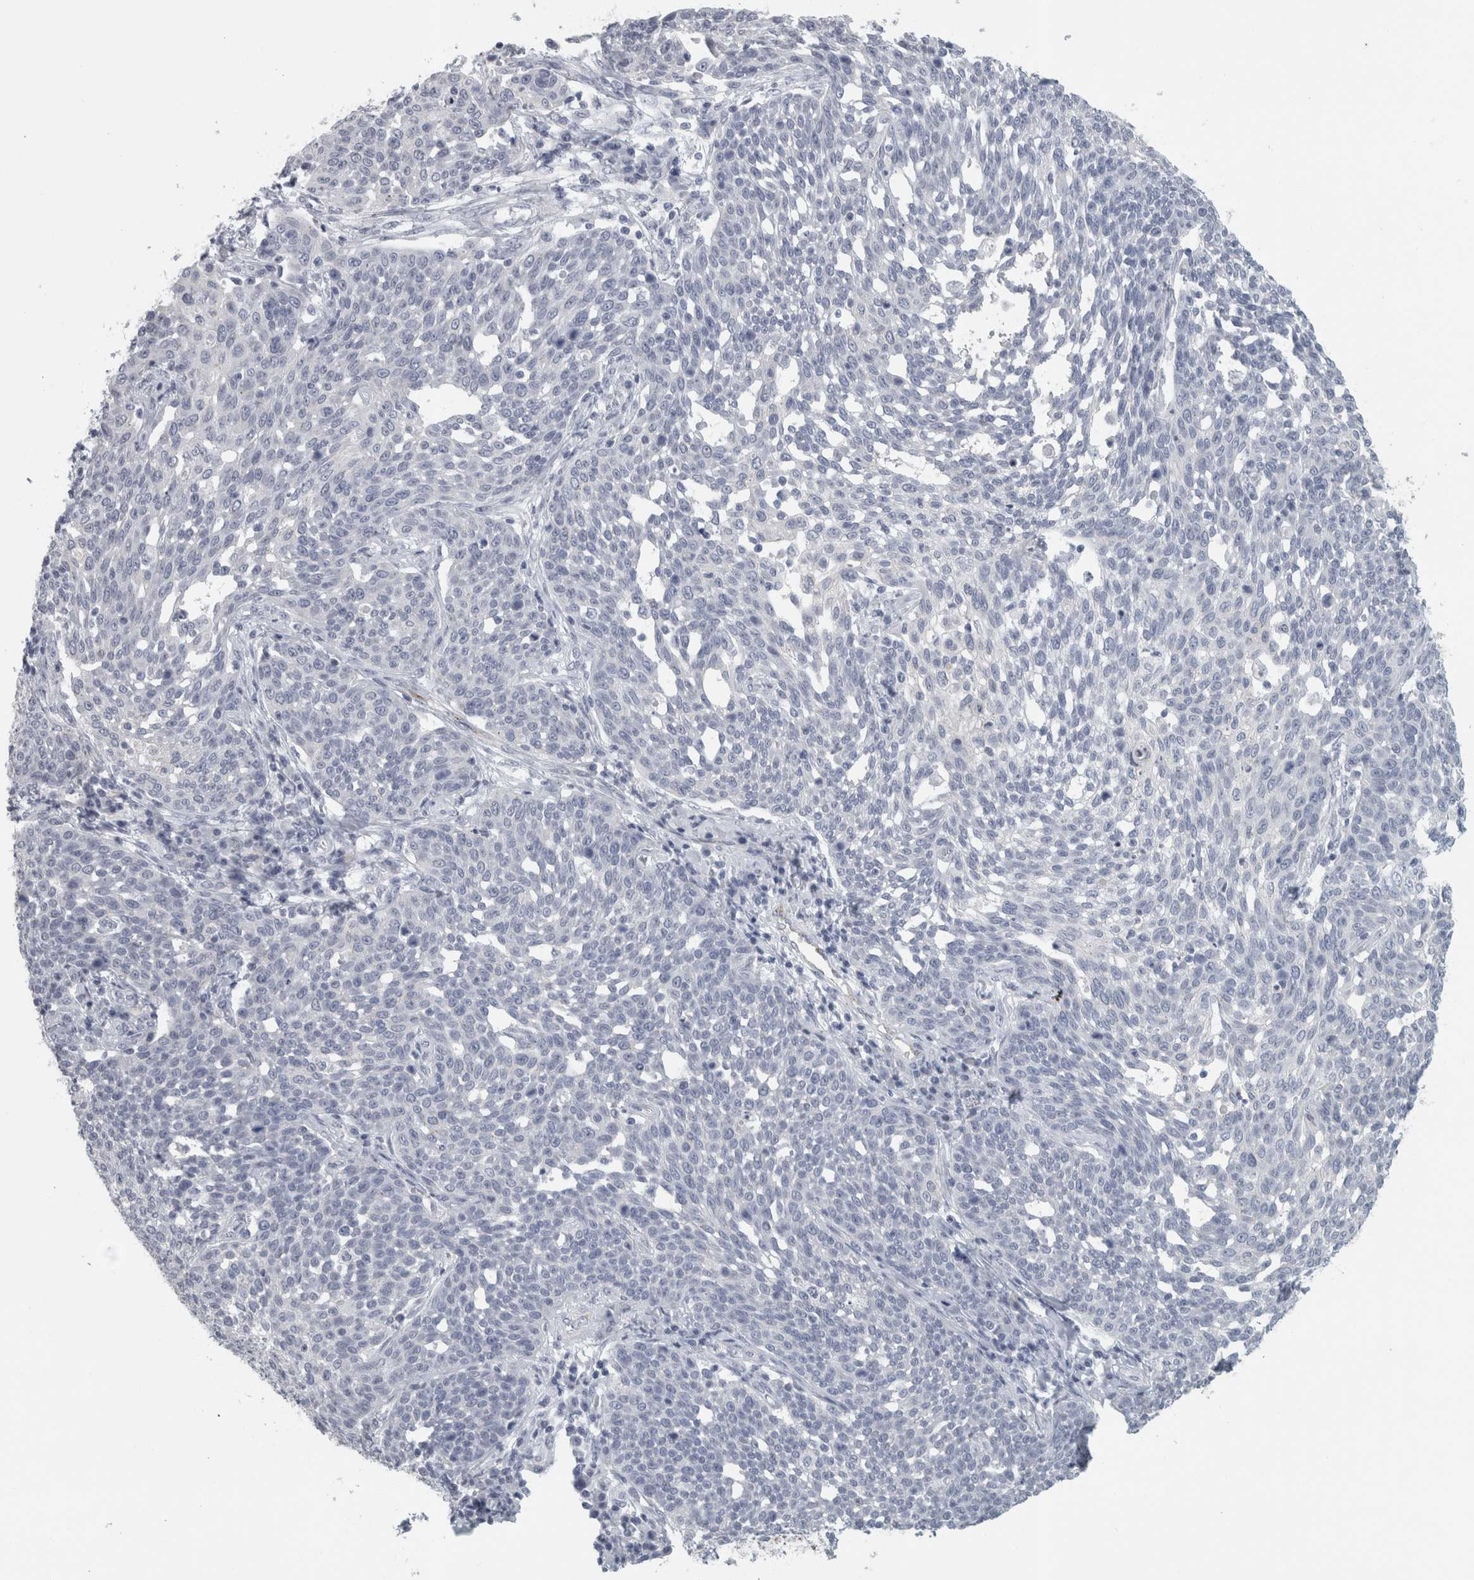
{"staining": {"intensity": "negative", "quantity": "none", "location": "none"}, "tissue": "cervical cancer", "cell_type": "Tumor cells", "image_type": "cancer", "snomed": [{"axis": "morphology", "description": "Squamous cell carcinoma, NOS"}, {"axis": "topography", "description": "Cervix"}], "caption": "IHC histopathology image of cervical cancer stained for a protein (brown), which shows no expression in tumor cells. The staining was performed using DAB (3,3'-diaminobenzidine) to visualize the protein expression in brown, while the nuclei were stained in blue with hematoxylin (Magnification: 20x).", "gene": "CPE", "patient": {"sex": "female", "age": 34}}